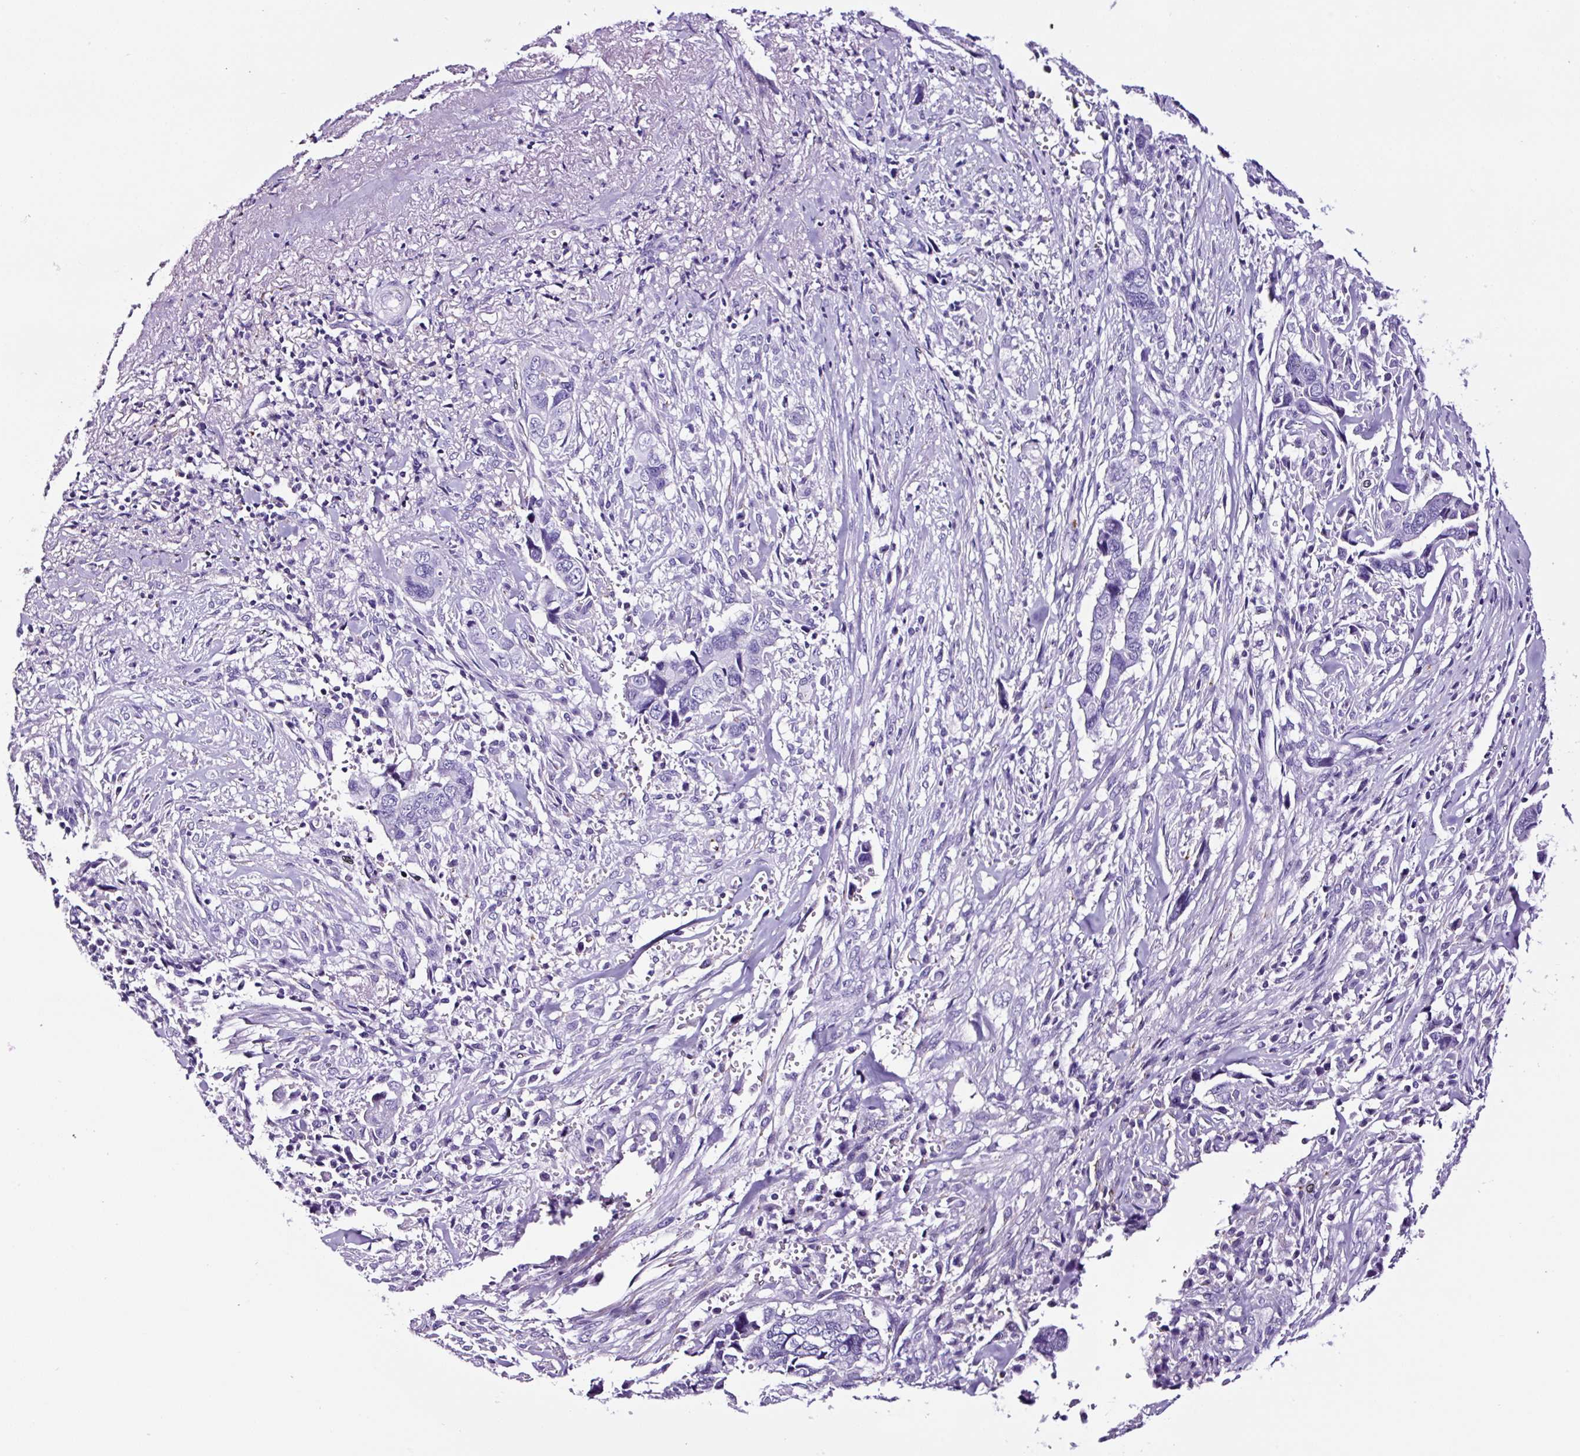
{"staining": {"intensity": "negative", "quantity": "none", "location": "none"}, "tissue": "liver cancer", "cell_type": "Tumor cells", "image_type": "cancer", "snomed": [{"axis": "morphology", "description": "Cholangiocarcinoma"}, {"axis": "topography", "description": "Liver"}], "caption": "High magnification brightfield microscopy of liver cancer stained with DAB (brown) and counterstained with hematoxylin (blue): tumor cells show no significant positivity. The staining was performed using DAB (3,3'-diaminobenzidine) to visualize the protein expression in brown, while the nuclei were stained in blue with hematoxylin (Magnification: 20x).", "gene": "TAFA3", "patient": {"sex": "female", "age": 79}}